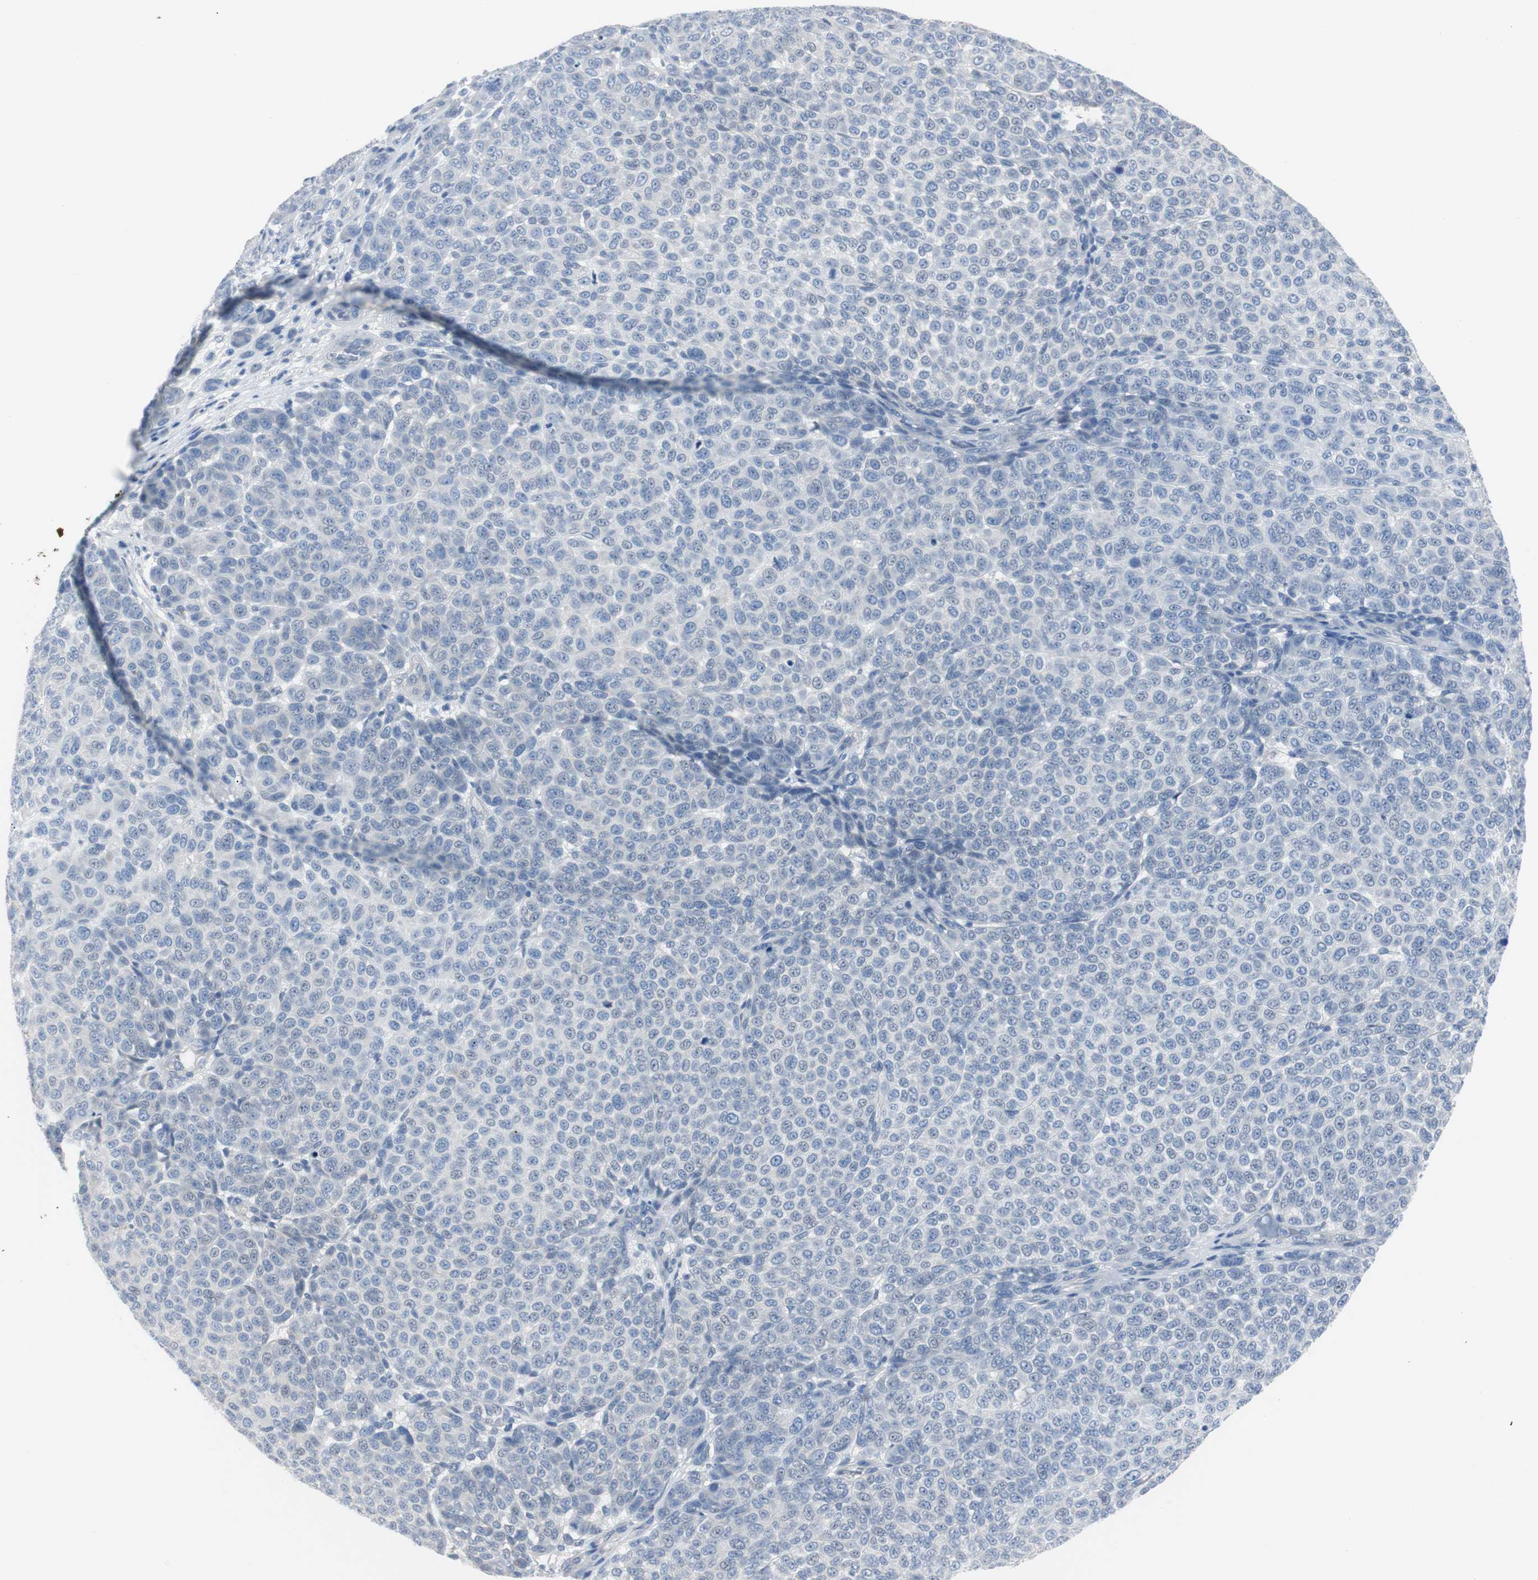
{"staining": {"intensity": "negative", "quantity": "none", "location": "none"}, "tissue": "melanoma", "cell_type": "Tumor cells", "image_type": "cancer", "snomed": [{"axis": "morphology", "description": "Malignant melanoma, NOS"}, {"axis": "topography", "description": "Skin"}], "caption": "The immunohistochemistry (IHC) histopathology image has no significant expression in tumor cells of malignant melanoma tissue. (Stains: DAB immunohistochemistry with hematoxylin counter stain, Microscopy: brightfield microscopy at high magnification).", "gene": "RASA1", "patient": {"sex": "male", "age": 59}}